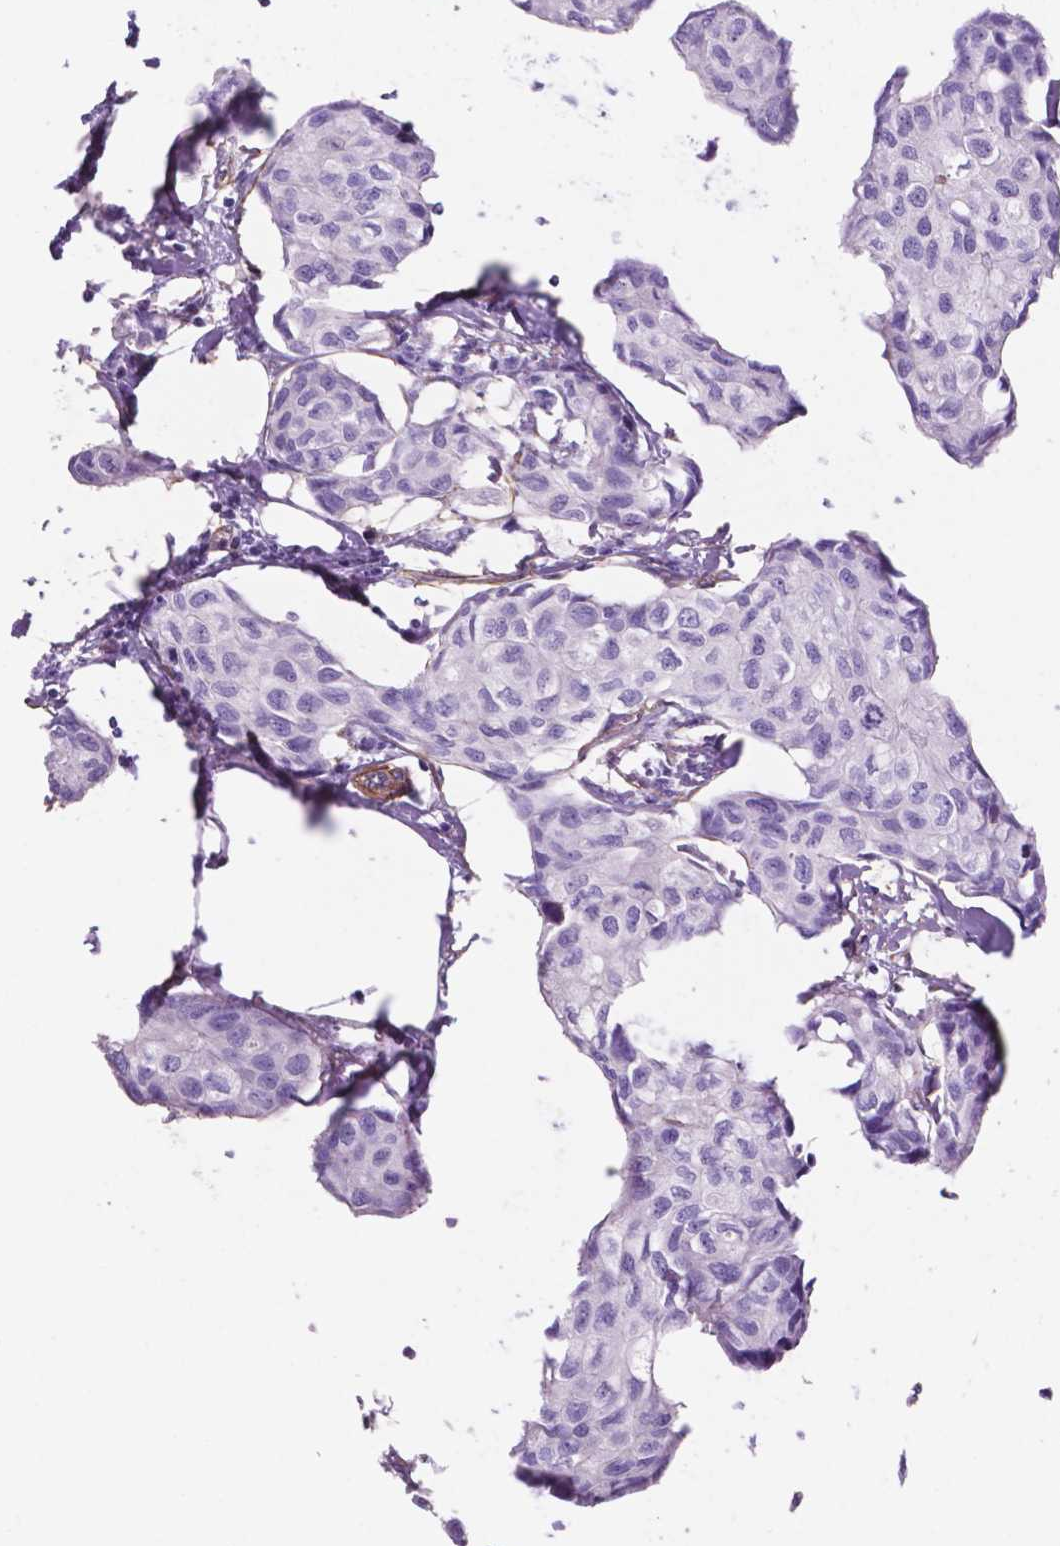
{"staining": {"intensity": "negative", "quantity": "none", "location": "none"}, "tissue": "breast cancer", "cell_type": "Tumor cells", "image_type": "cancer", "snomed": [{"axis": "morphology", "description": "Duct carcinoma"}, {"axis": "topography", "description": "Breast"}], "caption": "An IHC photomicrograph of breast invasive ductal carcinoma is shown. There is no staining in tumor cells of breast invasive ductal carcinoma. (Brightfield microscopy of DAB immunohistochemistry (IHC) at high magnification).", "gene": "TOR2A", "patient": {"sex": "female", "age": 80}}